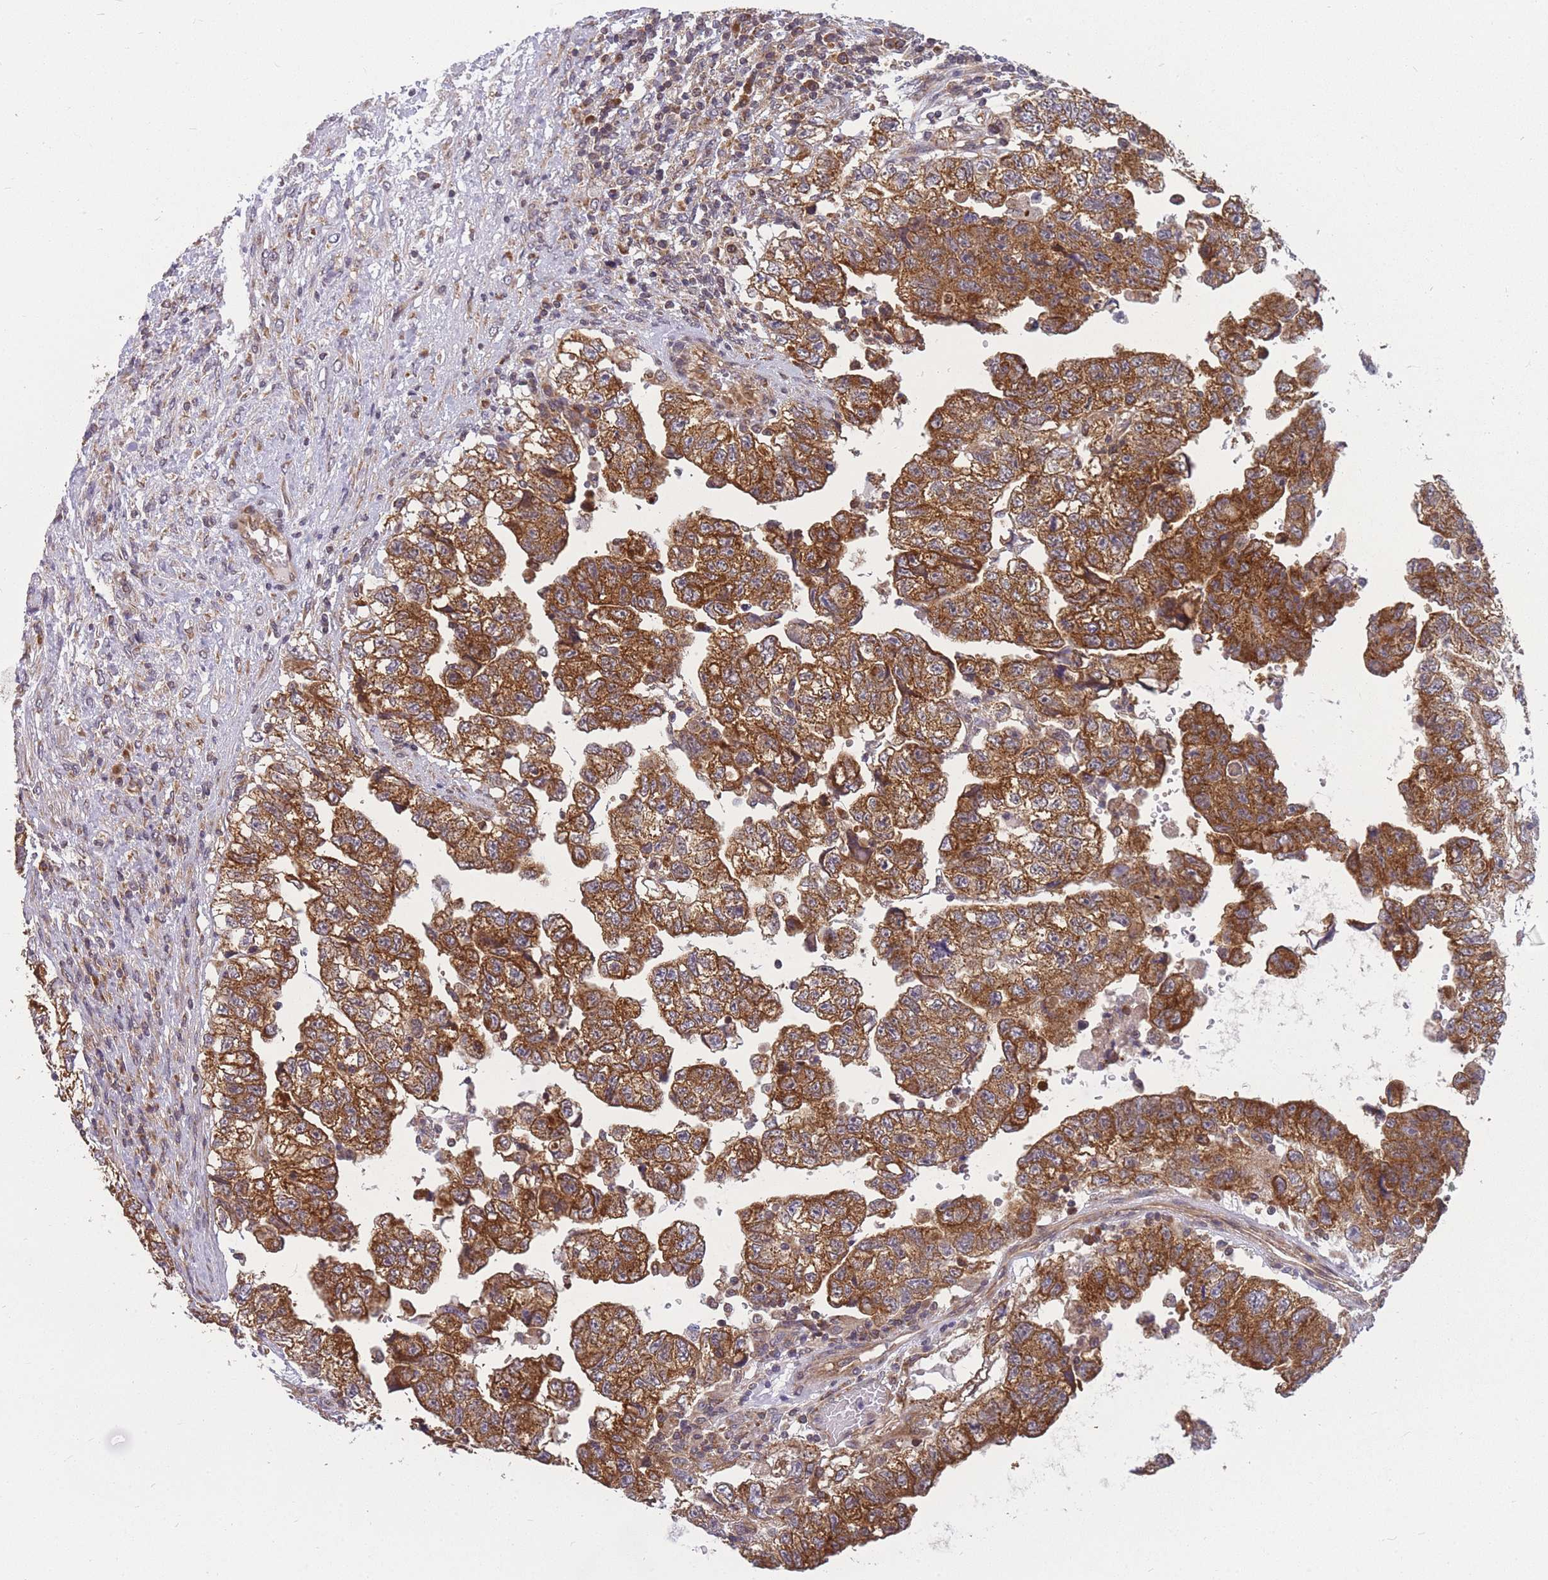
{"staining": {"intensity": "moderate", "quantity": ">75%", "location": "cytoplasmic/membranous"}, "tissue": "testis cancer", "cell_type": "Tumor cells", "image_type": "cancer", "snomed": [{"axis": "morphology", "description": "Carcinoma, Embryonal, NOS"}, {"axis": "topography", "description": "Testis"}], "caption": "Testis cancer (embryonal carcinoma) stained with IHC shows moderate cytoplasmic/membranous staining in about >75% of tumor cells.", "gene": "MRPL23", "patient": {"sex": "male", "age": 36}}